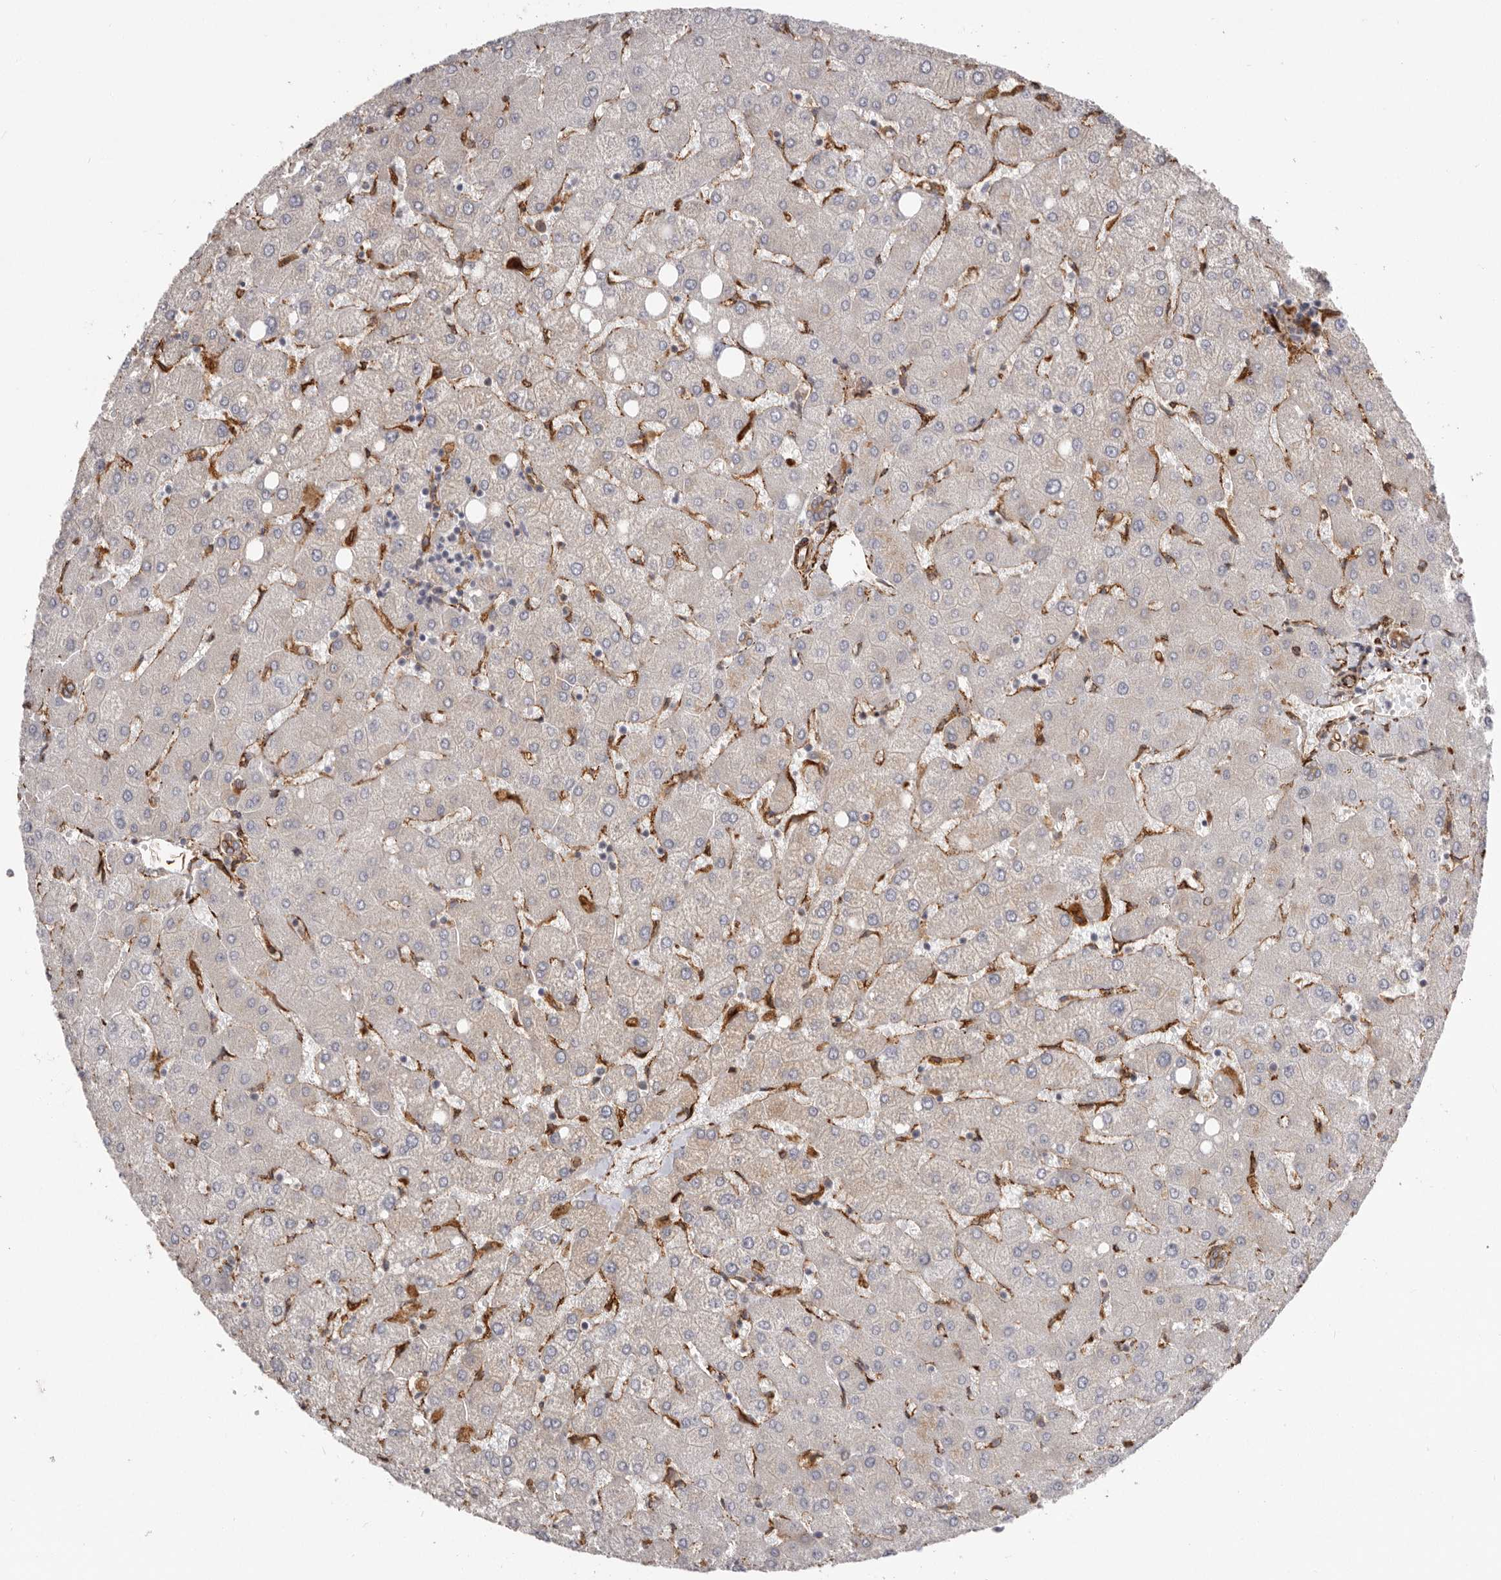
{"staining": {"intensity": "moderate", "quantity": ">75%", "location": "cytoplasmic/membranous"}, "tissue": "liver", "cell_type": "Cholangiocytes", "image_type": "normal", "snomed": [{"axis": "morphology", "description": "Normal tissue, NOS"}, {"axis": "topography", "description": "Liver"}], "caption": "A brown stain highlights moderate cytoplasmic/membranous positivity of a protein in cholangiocytes of normal human liver. Ihc stains the protein of interest in brown and the nuclei are stained blue.", "gene": "WDTC1", "patient": {"sex": "female", "age": 54}}